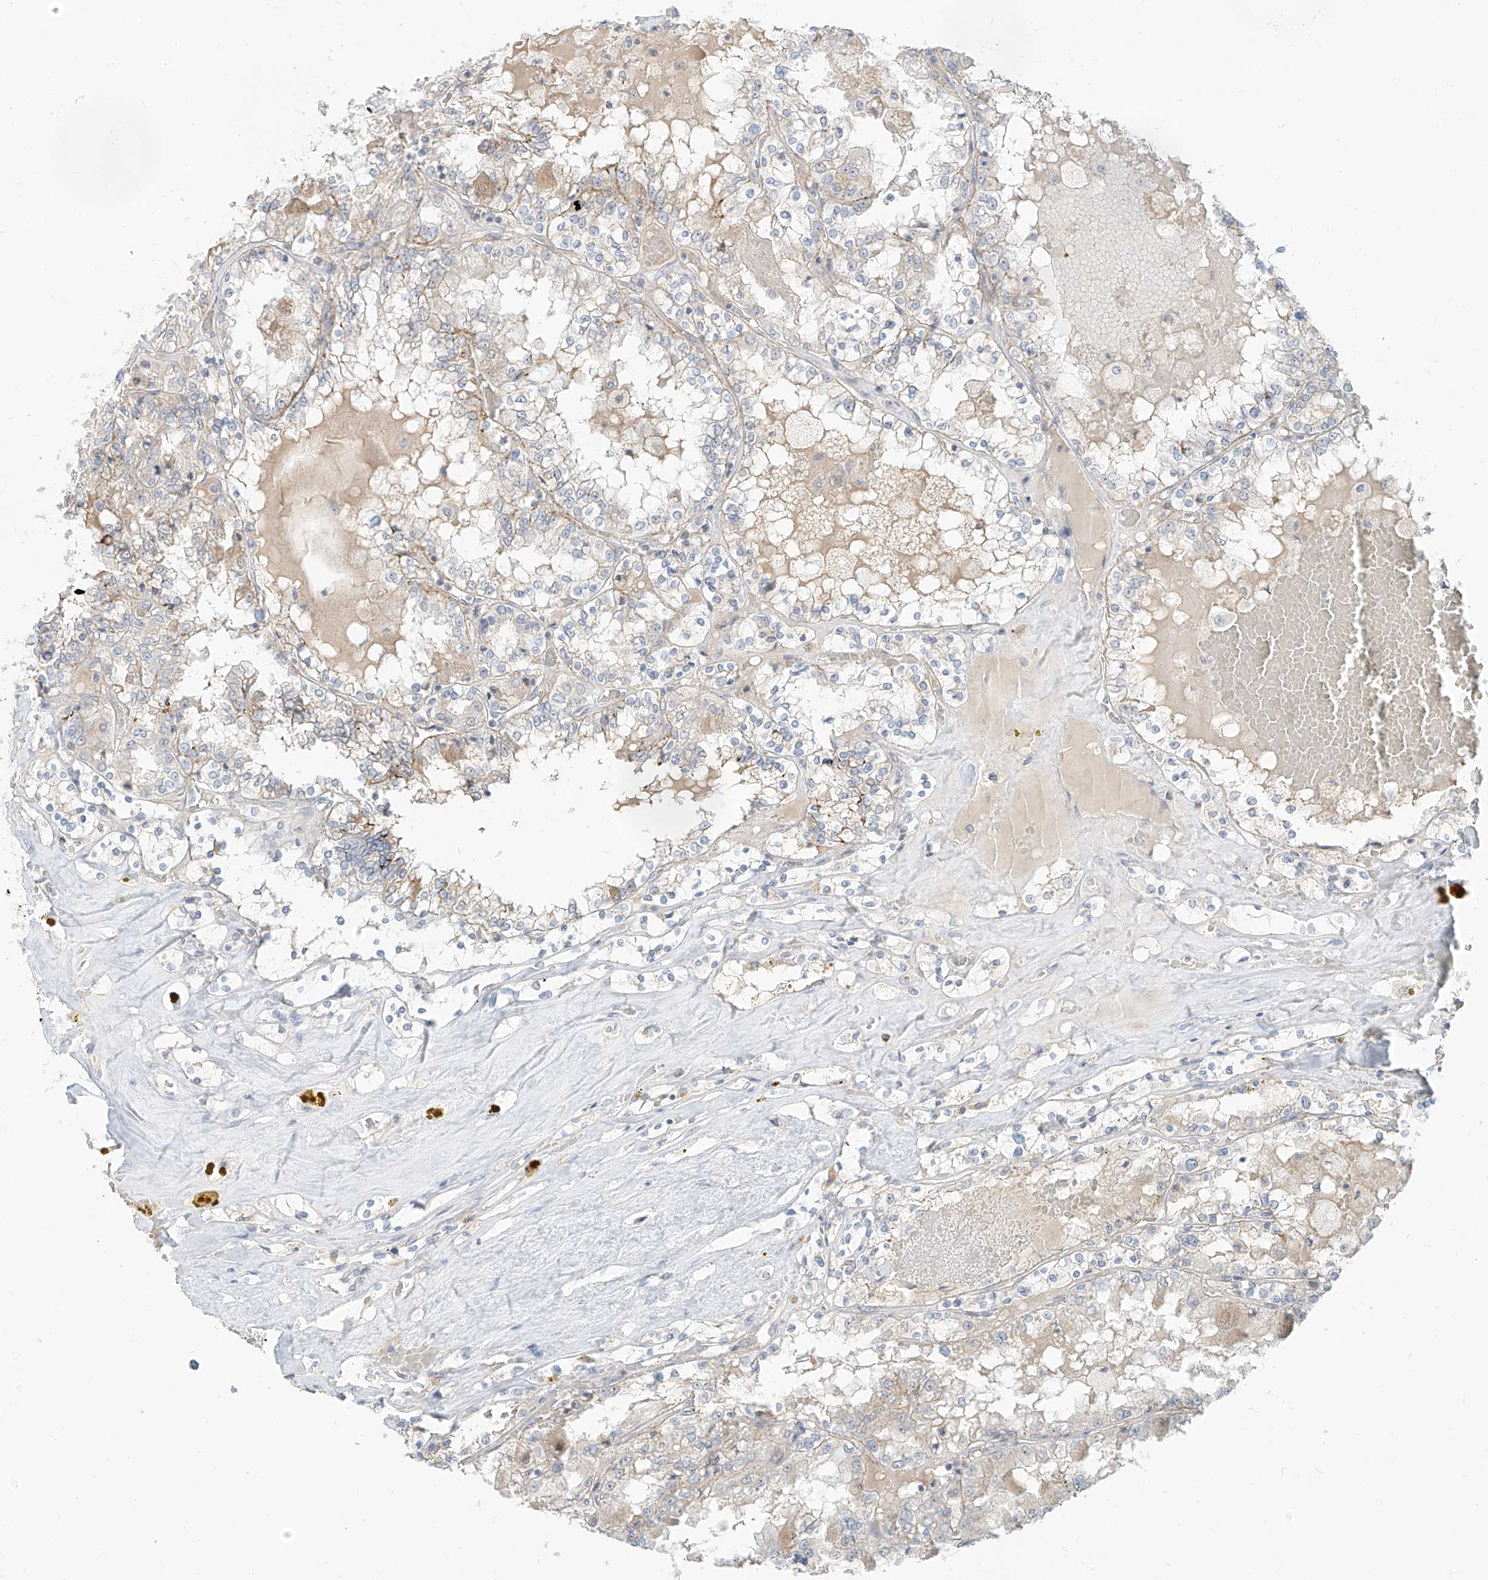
{"staining": {"intensity": "negative", "quantity": "none", "location": "none"}, "tissue": "renal cancer", "cell_type": "Tumor cells", "image_type": "cancer", "snomed": [{"axis": "morphology", "description": "Adenocarcinoma, NOS"}, {"axis": "topography", "description": "Kidney"}], "caption": "High power microscopy histopathology image of an IHC micrograph of renal cancer, revealing no significant staining in tumor cells.", "gene": "C2orf42", "patient": {"sex": "female", "age": 56}}